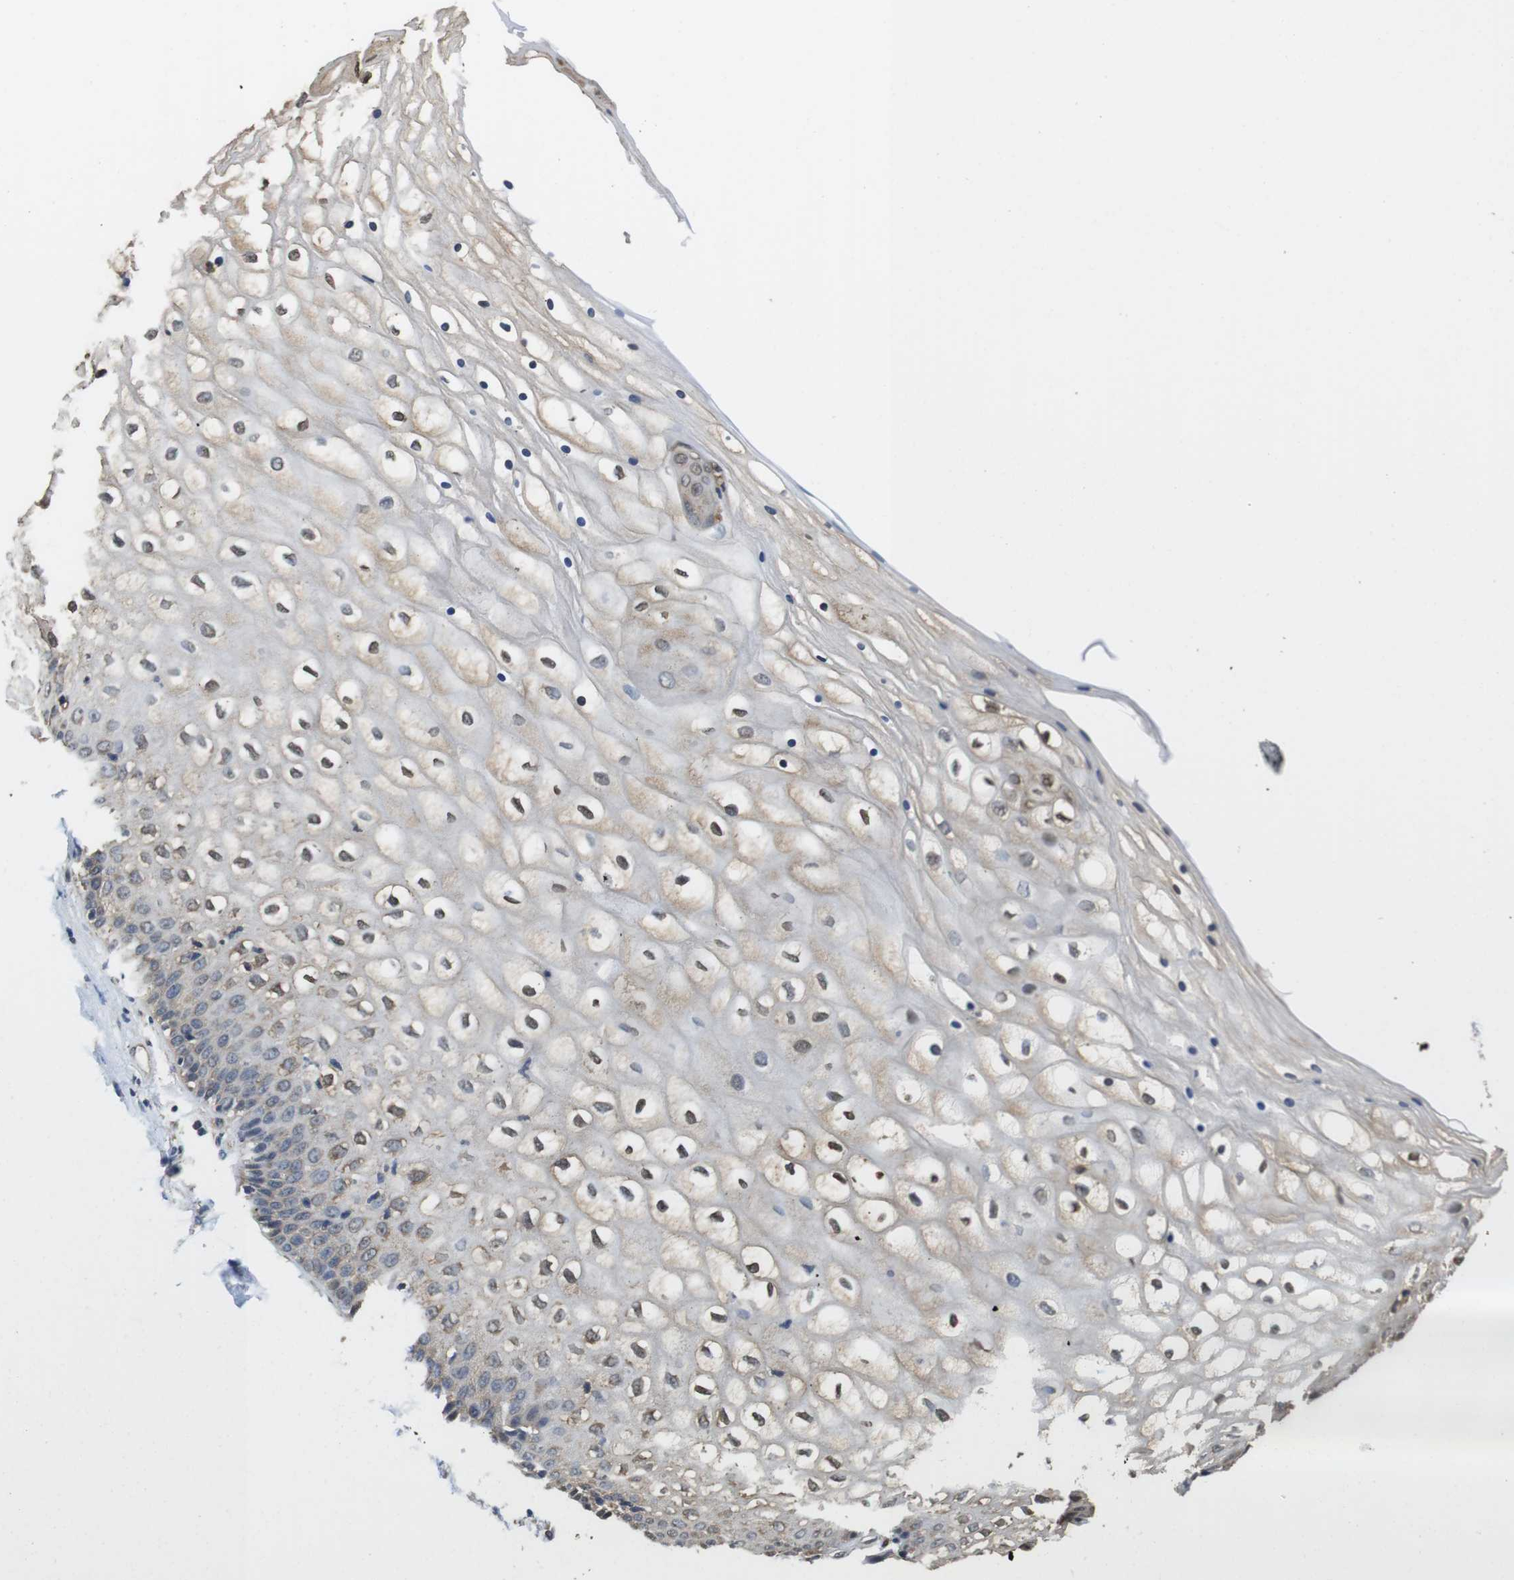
{"staining": {"intensity": "weak", "quantity": "25%-75%", "location": "cytoplasmic/membranous,nuclear"}, "tissue": "vagina", "cell_type": "Squamous epithelial cells", "image_type": "normal", "snomed": [{"axis": "morphology", "description": "Normal tissue, NOS"}, {"axis": "topography", "description": "Vagina"}], "caption": "The histopathology image shows immunohistochemical staining of normal vagina. There is weak cytoplasmic/membranous,nuclear positivity is present in approximately 25%-75% of squamous epithelial cells.", "gene": "LDHA", "patient": {"sex": "female", "age": 34}}